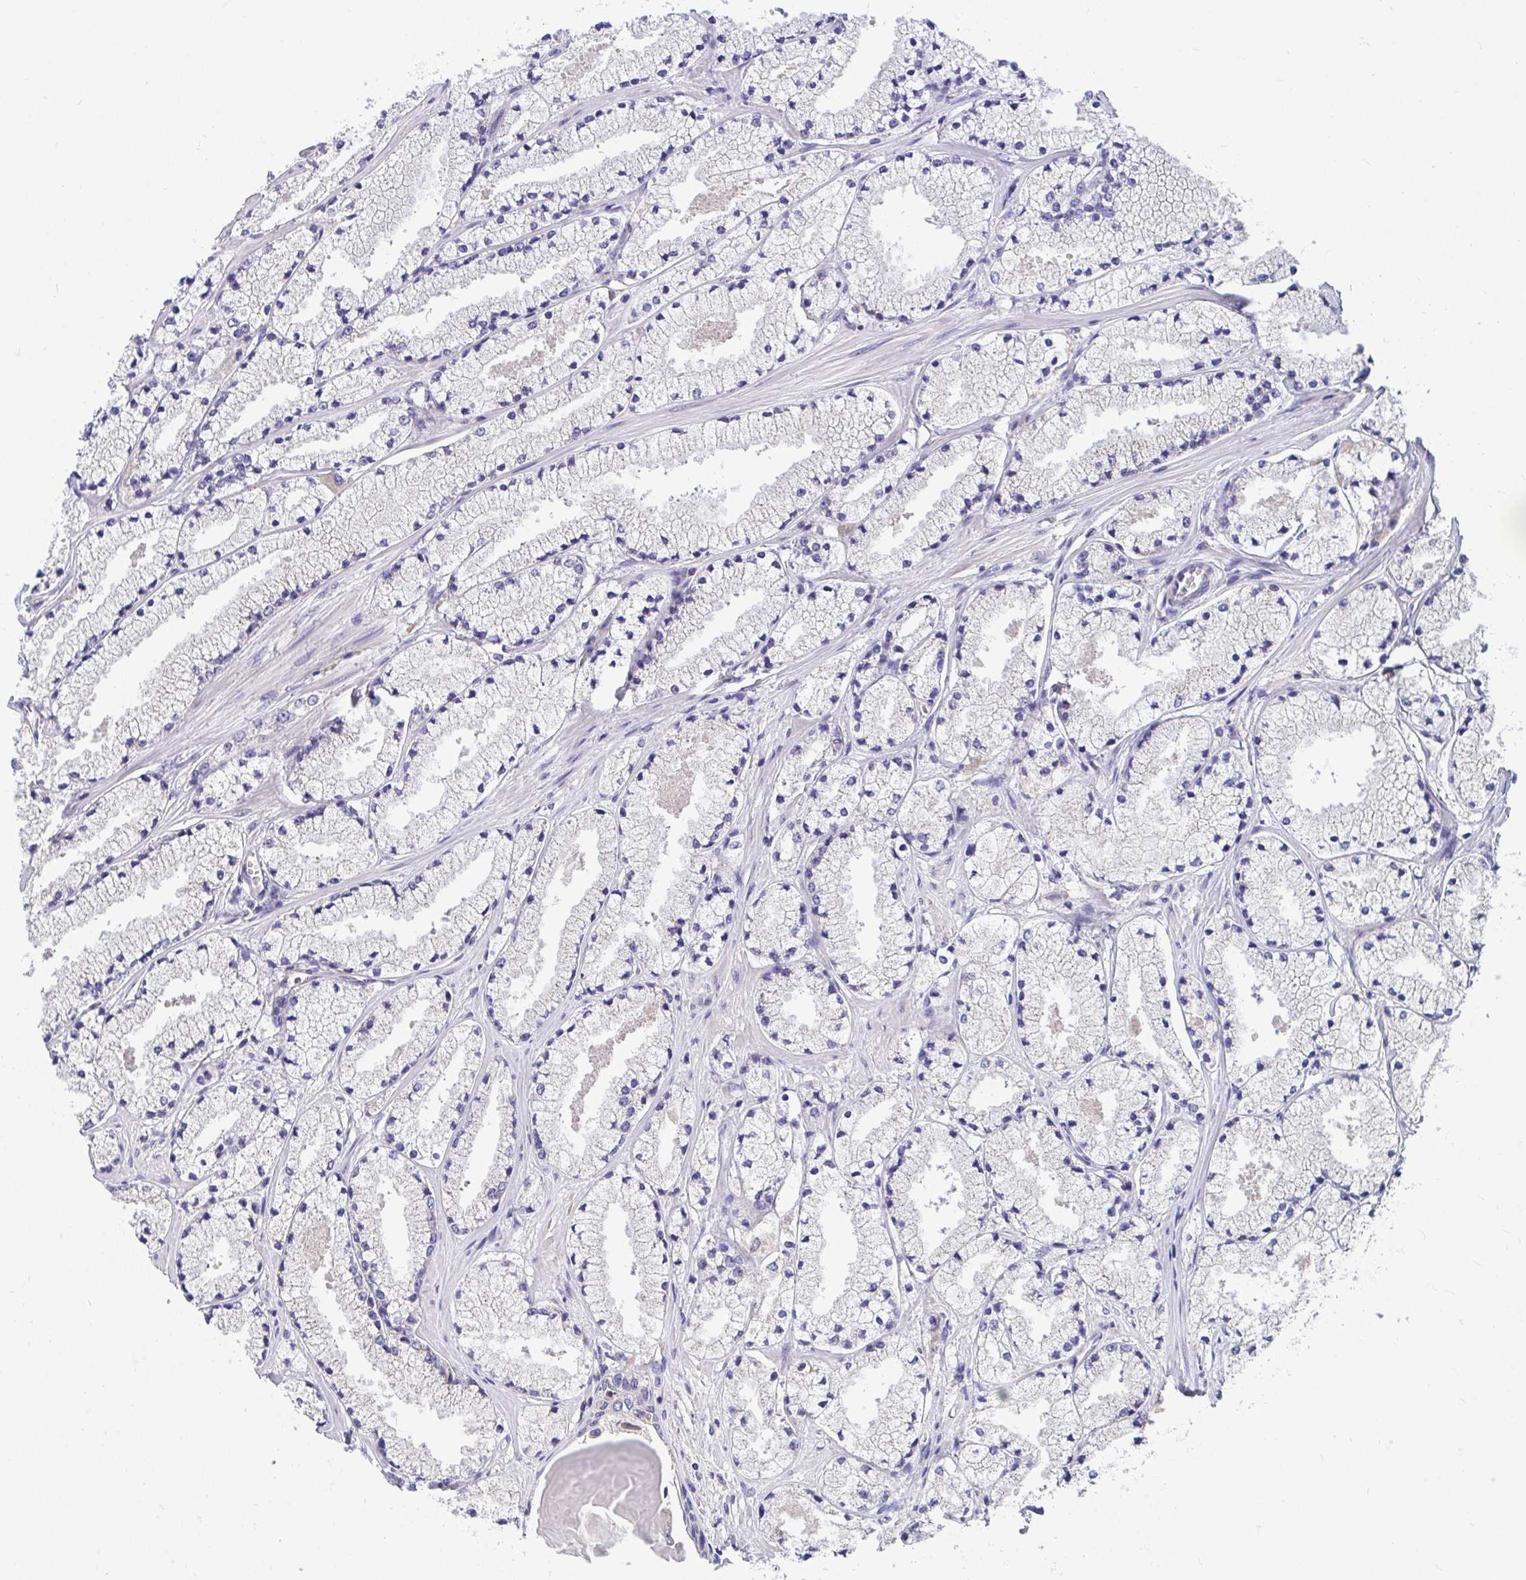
{"staining": {"intensity": "negative", "quantity": "none", "location": "none"}, "tissue": "prostate cancer", "cell_type": "Tumor cells", "image_type": "cancer", "snomed": [{"axis": "morphology", "description": "Adenocarcinoma, High grade"}, {"axis": "topography", "description": "Prostate"}], "caption": "A photomicrograph of prostate cancer (adenocarcinoma (high-grade)) stained for a protein exhibits no brown staining in tumor cells.", "gene": "FHIP1B", "patient": {"sex": "male", "age": 63}}